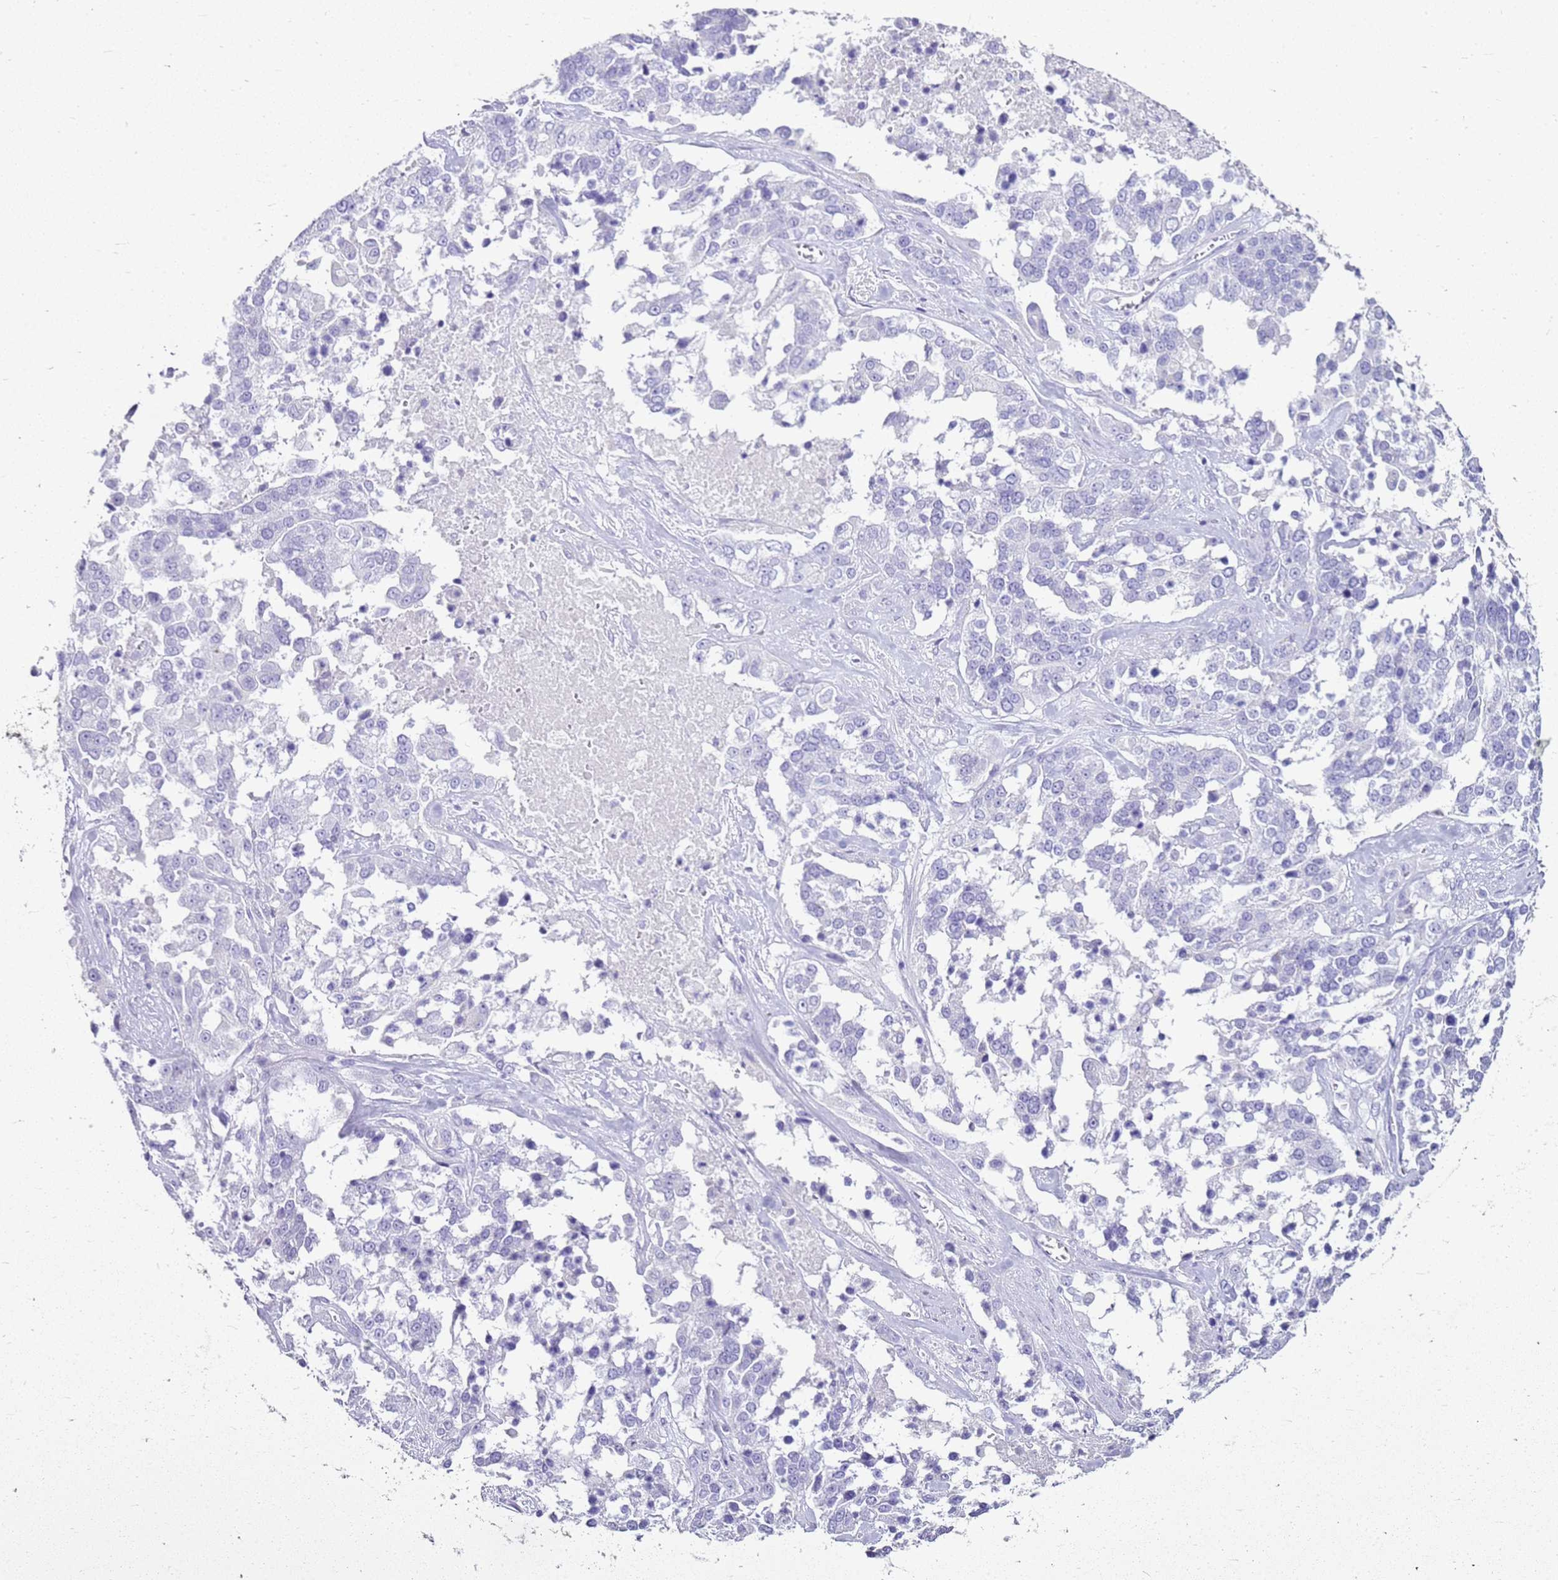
{"staining": {"intensity": "negative", "quantity": "none", "location": "none"}, "tissue": "ovarian cancer", "cell_type": "Tumor cells", "image_type": "cancer", "snomed": [{"axis": "morphology", "description": "Cystadenocarcinoma, serous, NOS"}, {"axis": "topography", "description": "Ovary"}], "caption": "DAB (3,3'-diaminobenzidine) immunohistochemical staining of serous cystadenocarcinoma (ovarian) exhibits no significant expression in tumor cells. (DAB IHC with hematoxylin counter stain).", "gene": "CA8", "patient": {"sex": "female", "age": 44}}